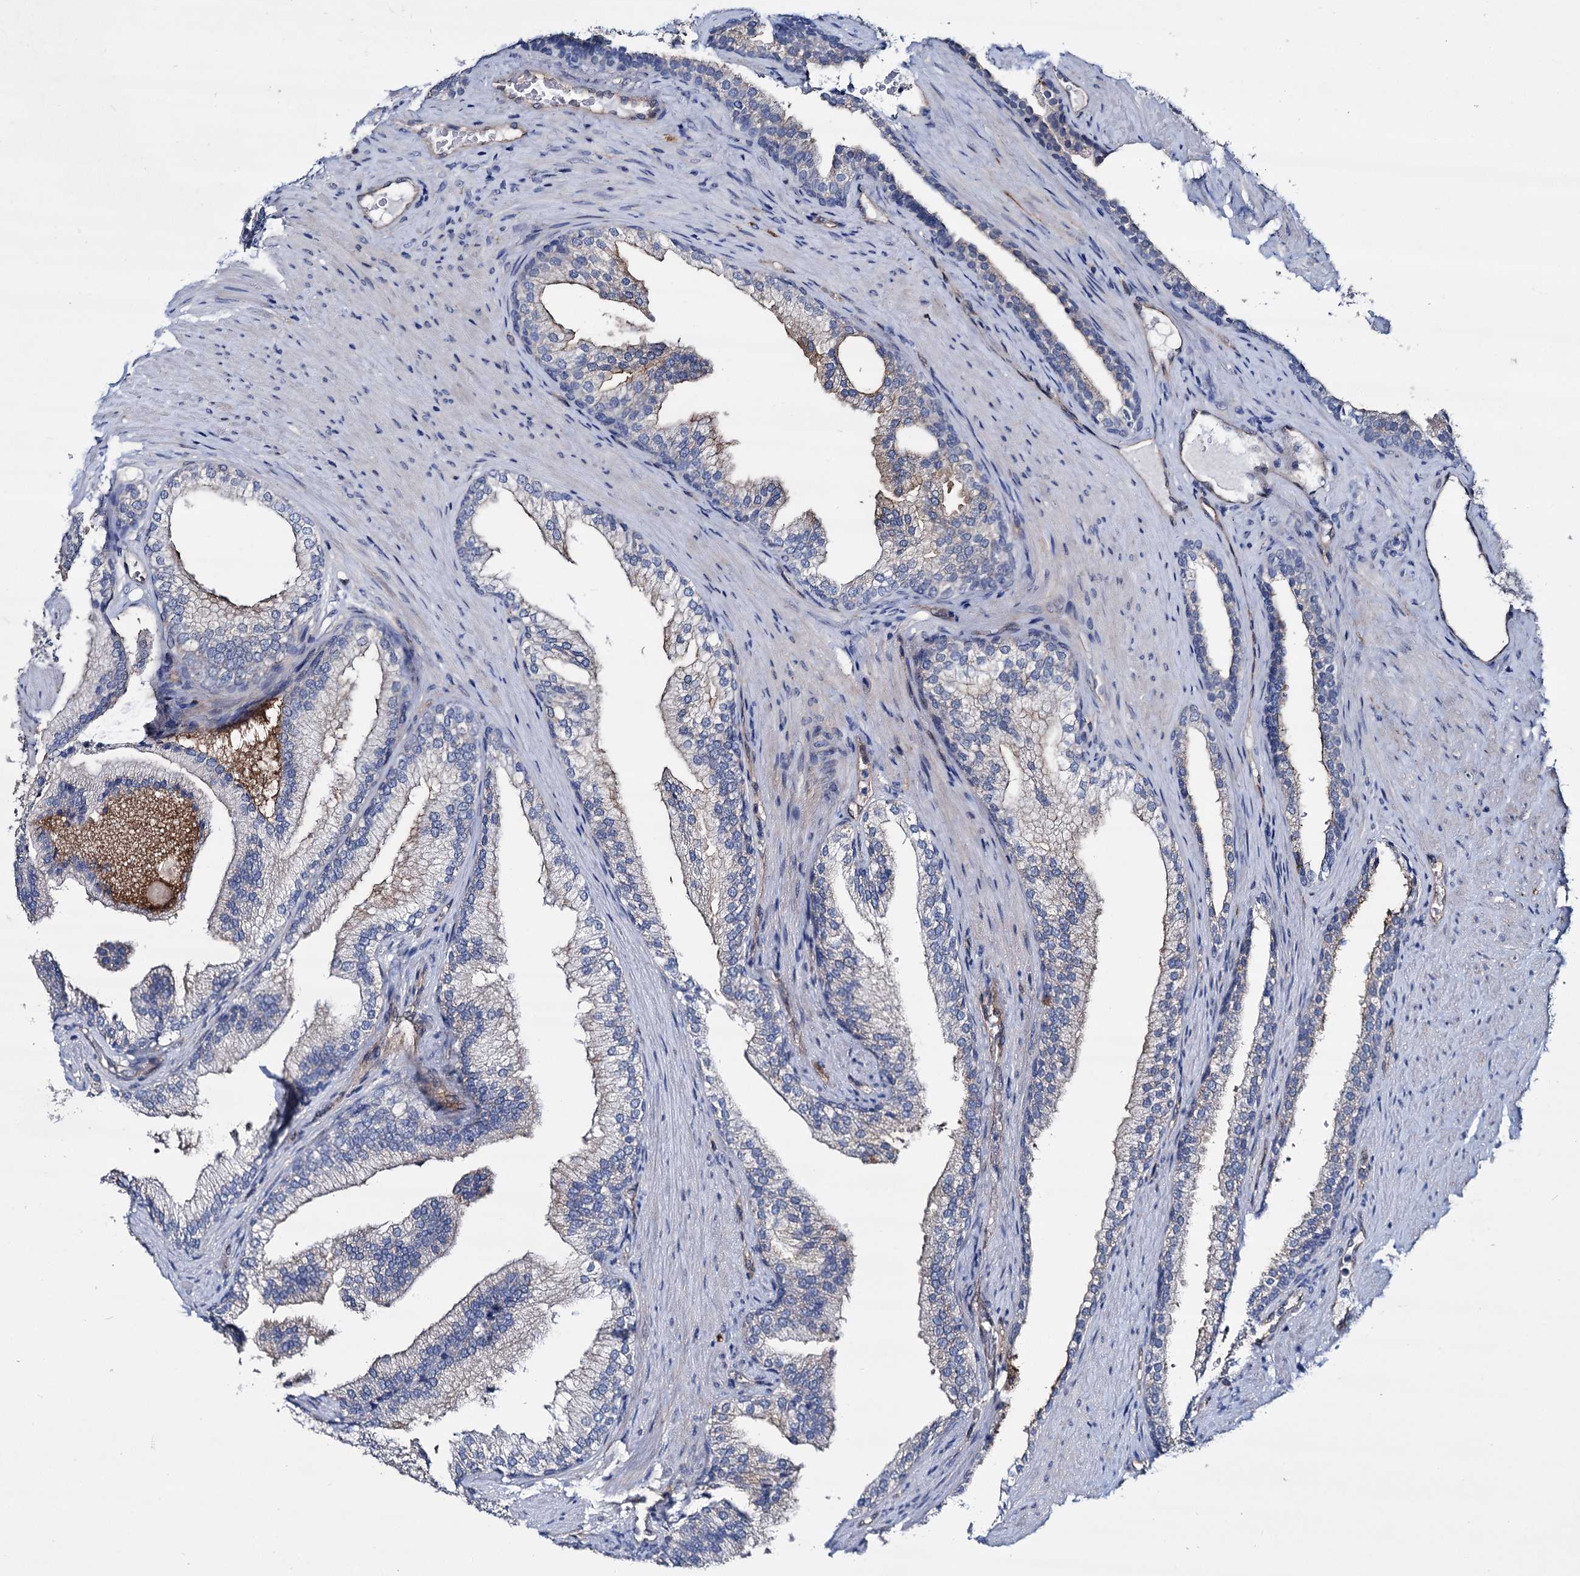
{"staining": {"intensity": "weak", "quantity": "<25%", "location": "cytoplasmic/membranous"}, "tissue": "prostate", "cell_type": "Glandular cells", "image_type": "normal", "snomed": [{"axis": "morphology", "description": "Normal tissue, NOS"}, {"axis": "topography", "description": "Prostate"}], "caption": "Immunohistochemistry of normal human prostate shows no staining in glandular cells. Nuclei are stained in blue.", "gene": "STXBP1", "patient": {"sex": "male", "age": 76}}